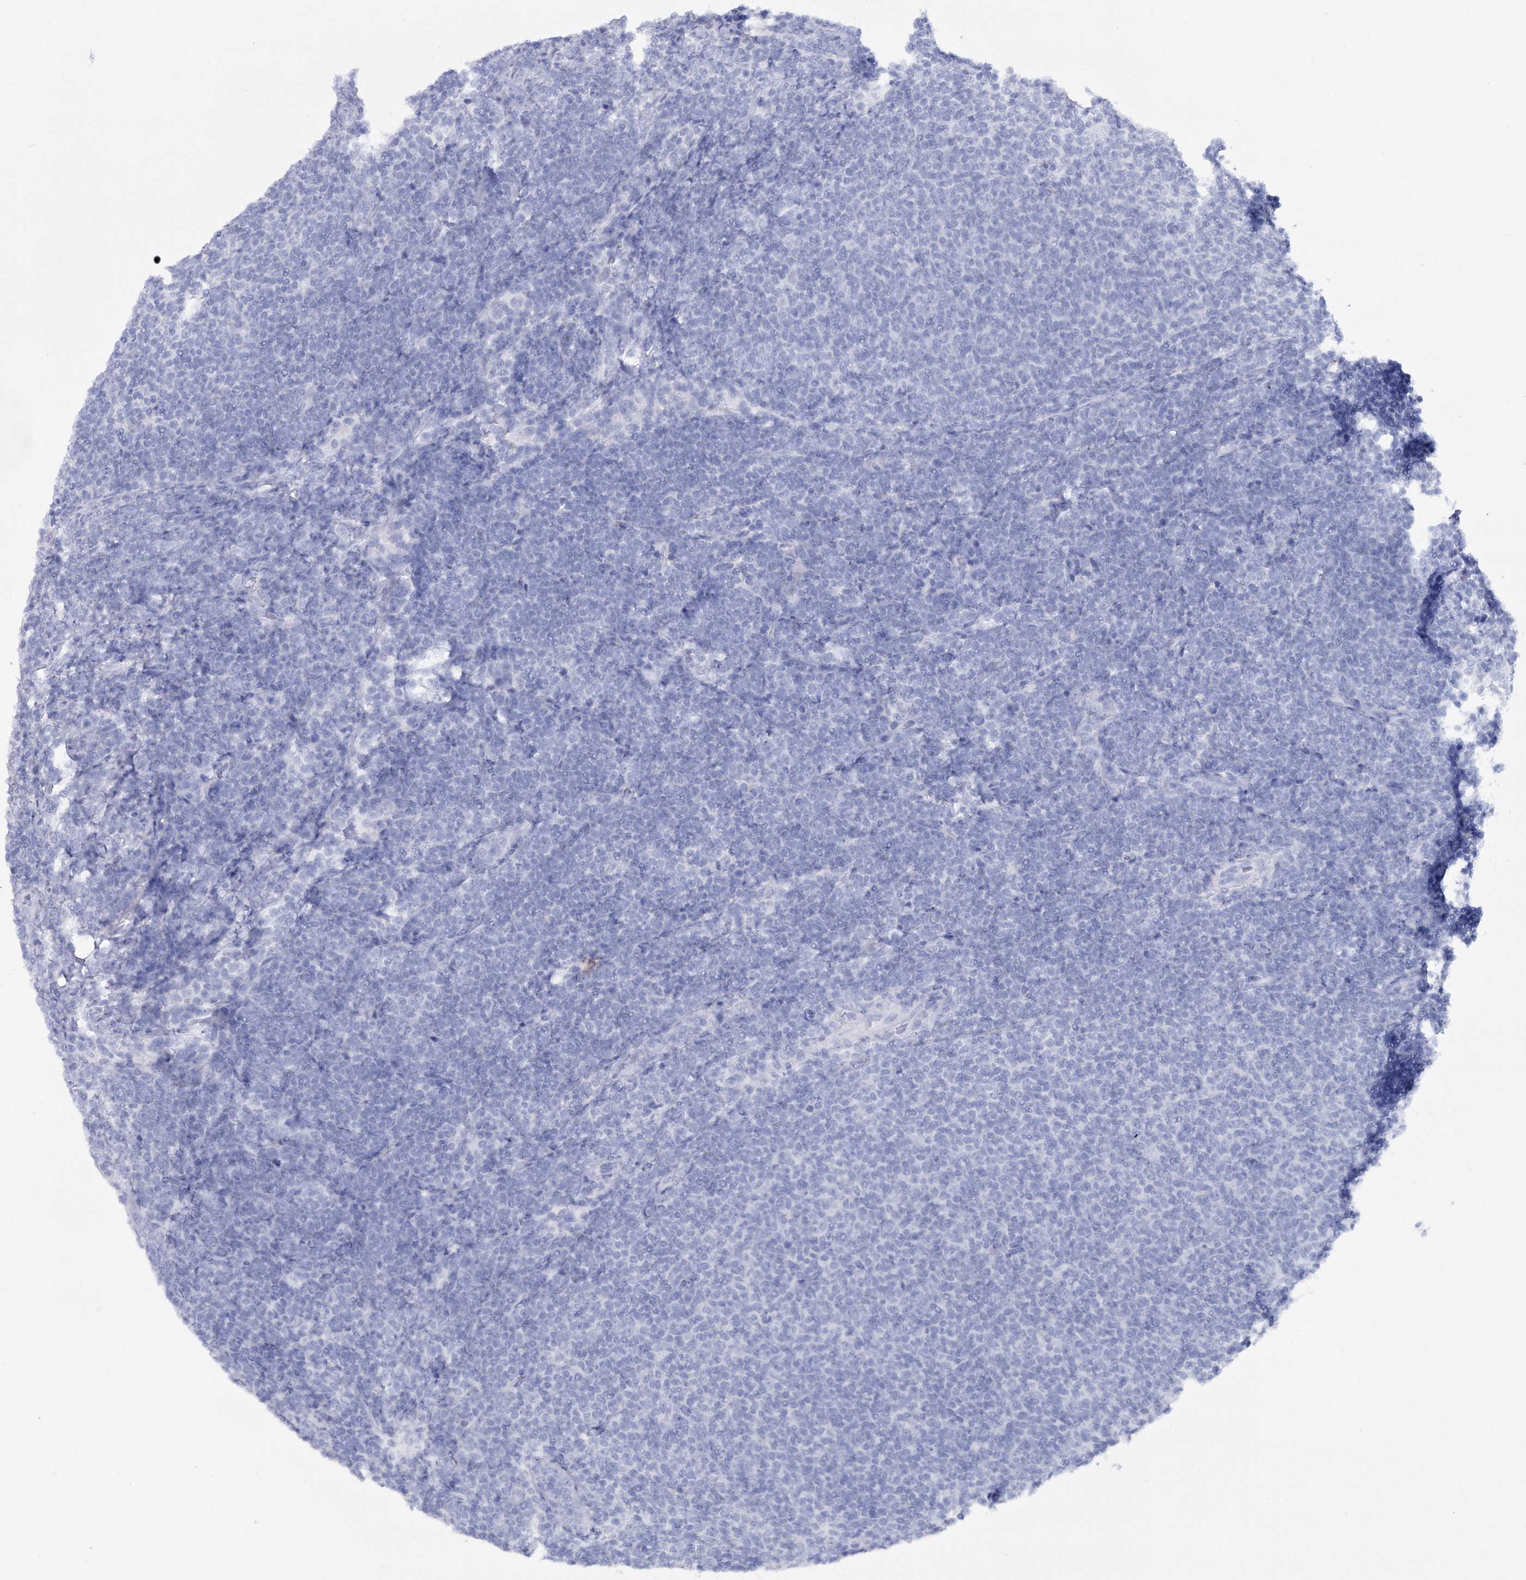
{"staining": {"intensity": "negative", "quantity": "none", "location": "none"}, "tissue": "lymphoma", "cell_type": "Tumor cells", "image_type": "cancer", "snomed": [{"axis": "morphology", "description": "Malignant lymphoma, non-Hodgkin's type, Low grade"}, {"axis": "topography", "description": "Lymph node"}], "caption": "This micrograph is of lymphoma stained with IHC to label a protein in brown with the nuclei are counter-stained blue. There is no positivity in tumor cells. Nuclei are stained in blue.", "gene": "RNF186", "patient": {"sex": "male", "age": 66}}